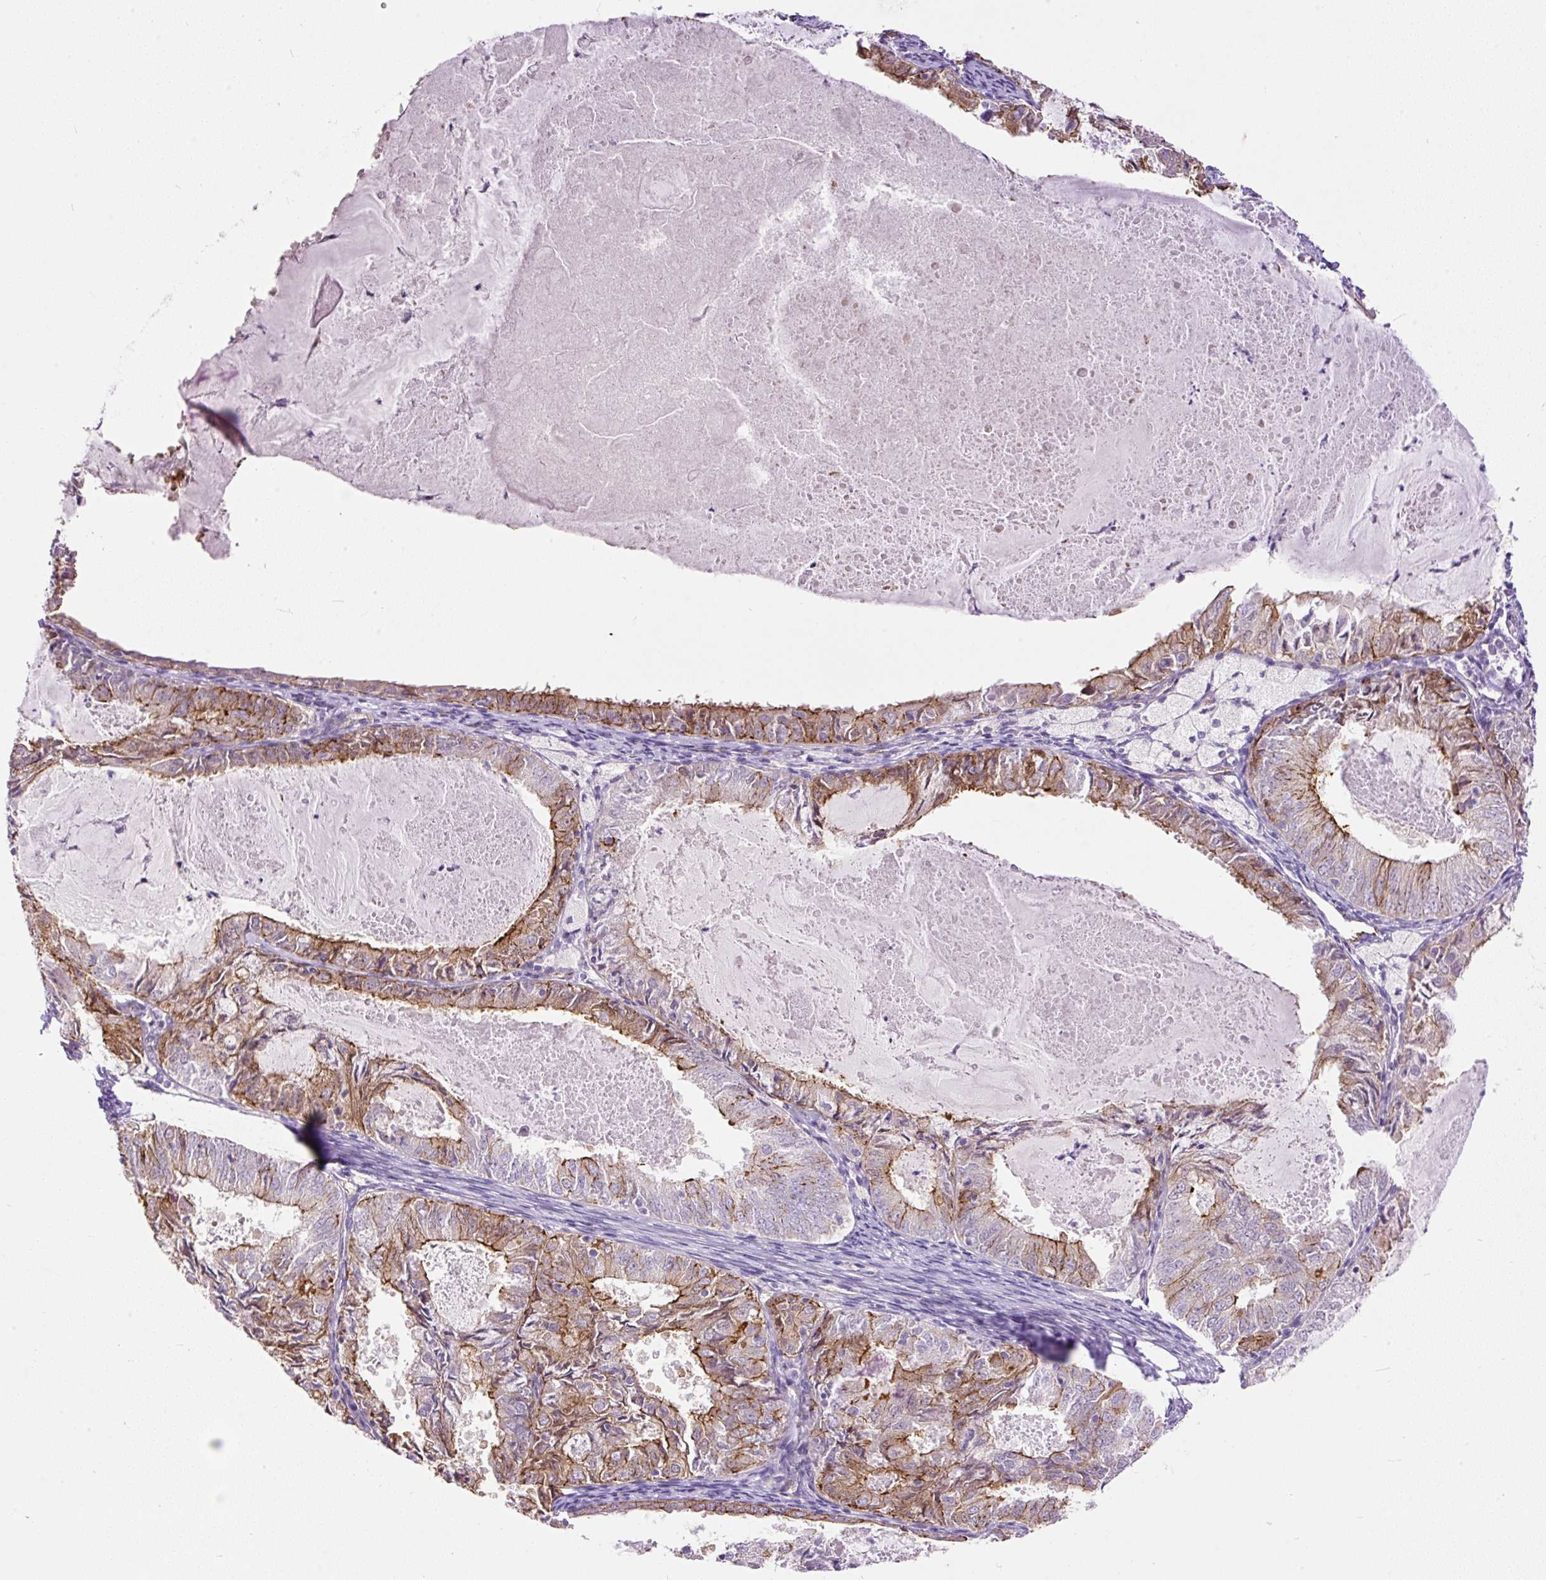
{"staining": {"intensity": "moderate", "quantity": "25%-75%", "location": "cytoplasmic/membranous"}, "tissue": "endometrial cancer", "cell_type": "Tumor cells", "image_type": "cancer", "snomed": [{"axis": "morphology", "description": "Adenocarcinoma, NOS"}, {"axis": "topography", "description": "Endometrium"}], "caption": "This micrograph demonstrates immunohistochemistry staining of adenocarcinoma (endometrial), with medium moderate cytoplasmic/membranous positivity in about 25%-75% of tumor cells.", "gene": "MAGEB16", "patient": {"sex": "female", "age": 57}}